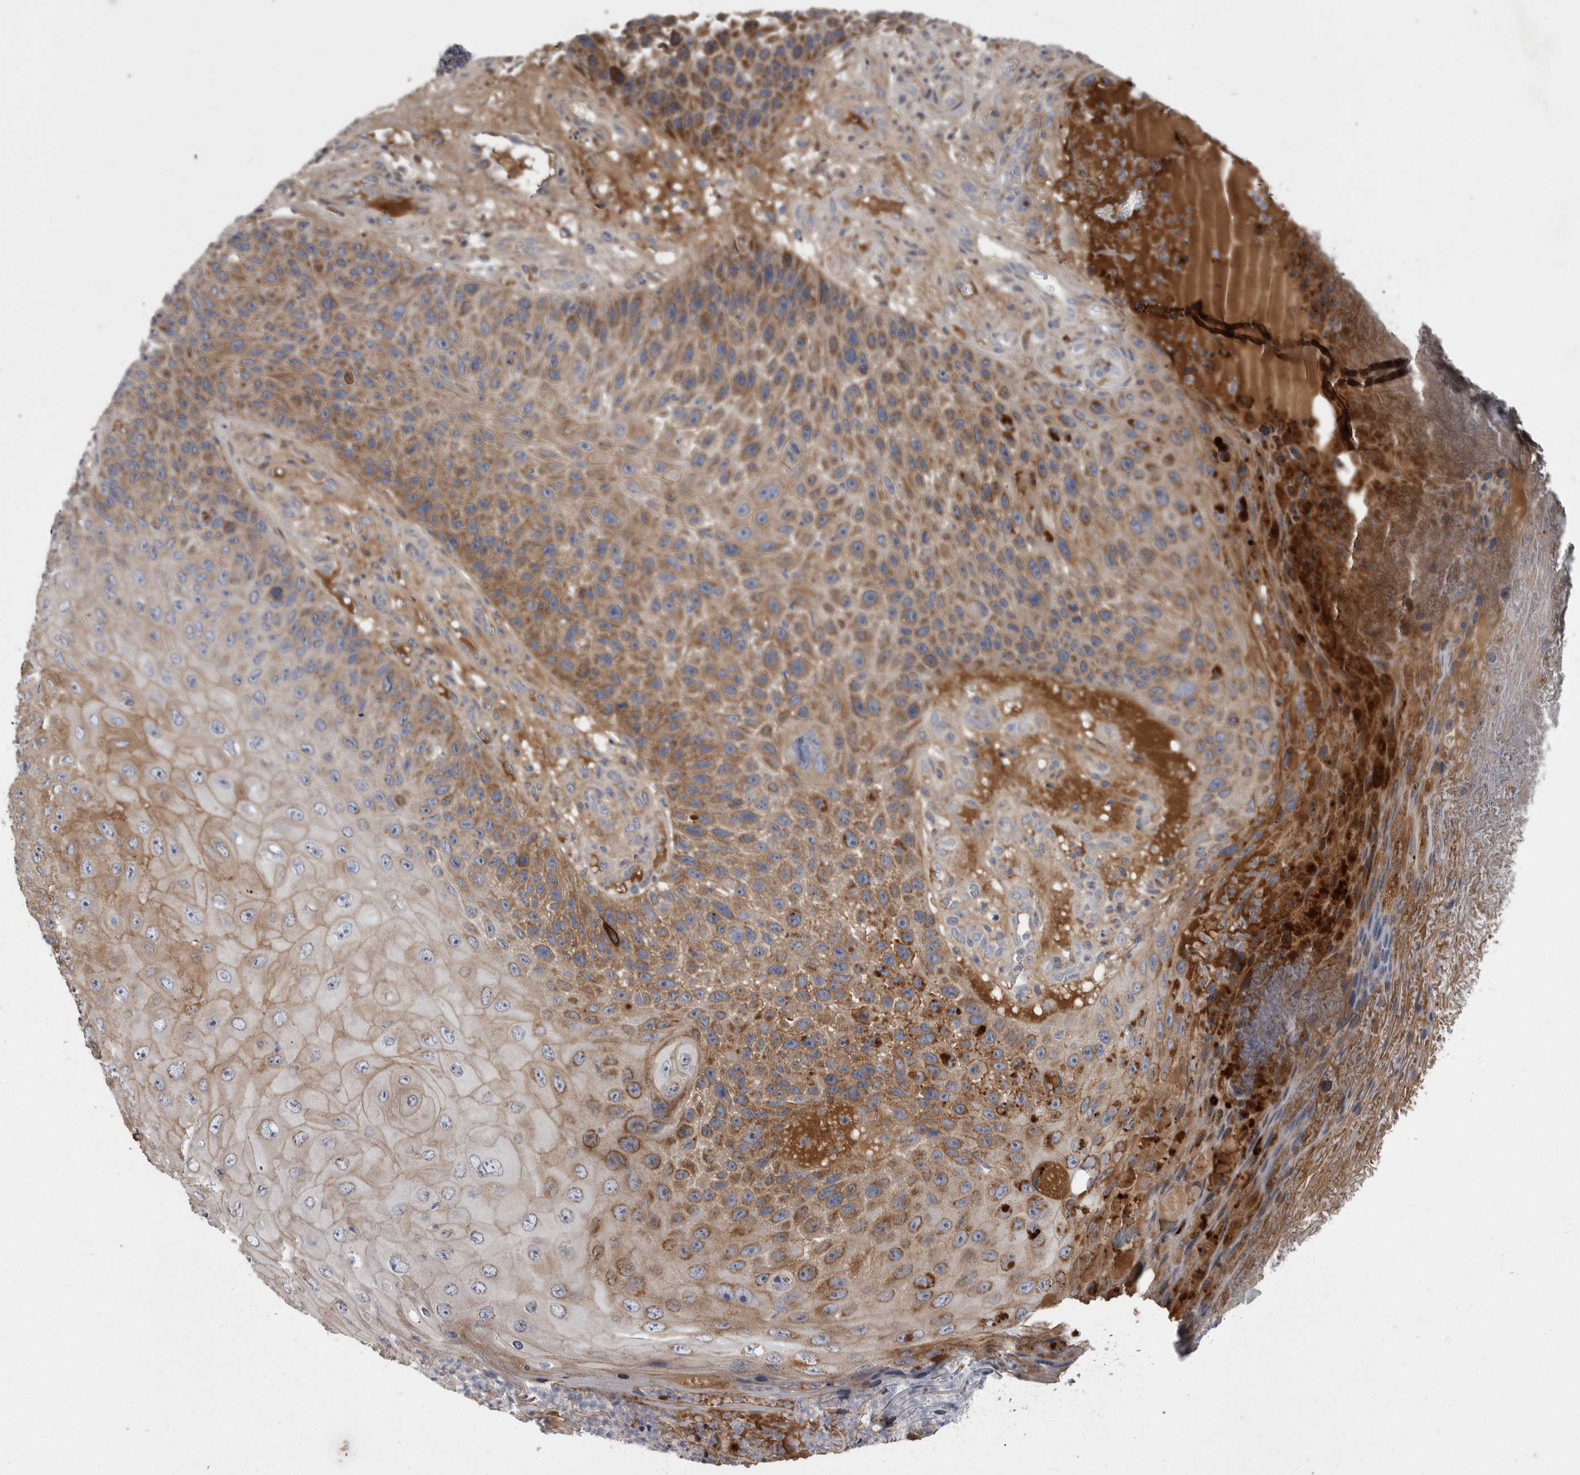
{"staining": {"intensity": "moderate", "quantity": ">75%", "location": "cytoplasmic/membranous"}, "tissue": "skin cancer", "cell_type": "Tumor cells", "image_type": "cancer", "snomed": [{"axis": "morphology", "description": "Squamous cell carcinoma, NOS"}, {"axis": "topography", "description": "Skin"}], "caption": "A histopathology image showing moderate cytoplasmic/membranous positivity in about >75% of tumor cells in skin squamous cell carcinoma, as visualized by brown immunohistochemical staining.", "gene": "CRP", "patient": {"sex": "female", "age": 88}}